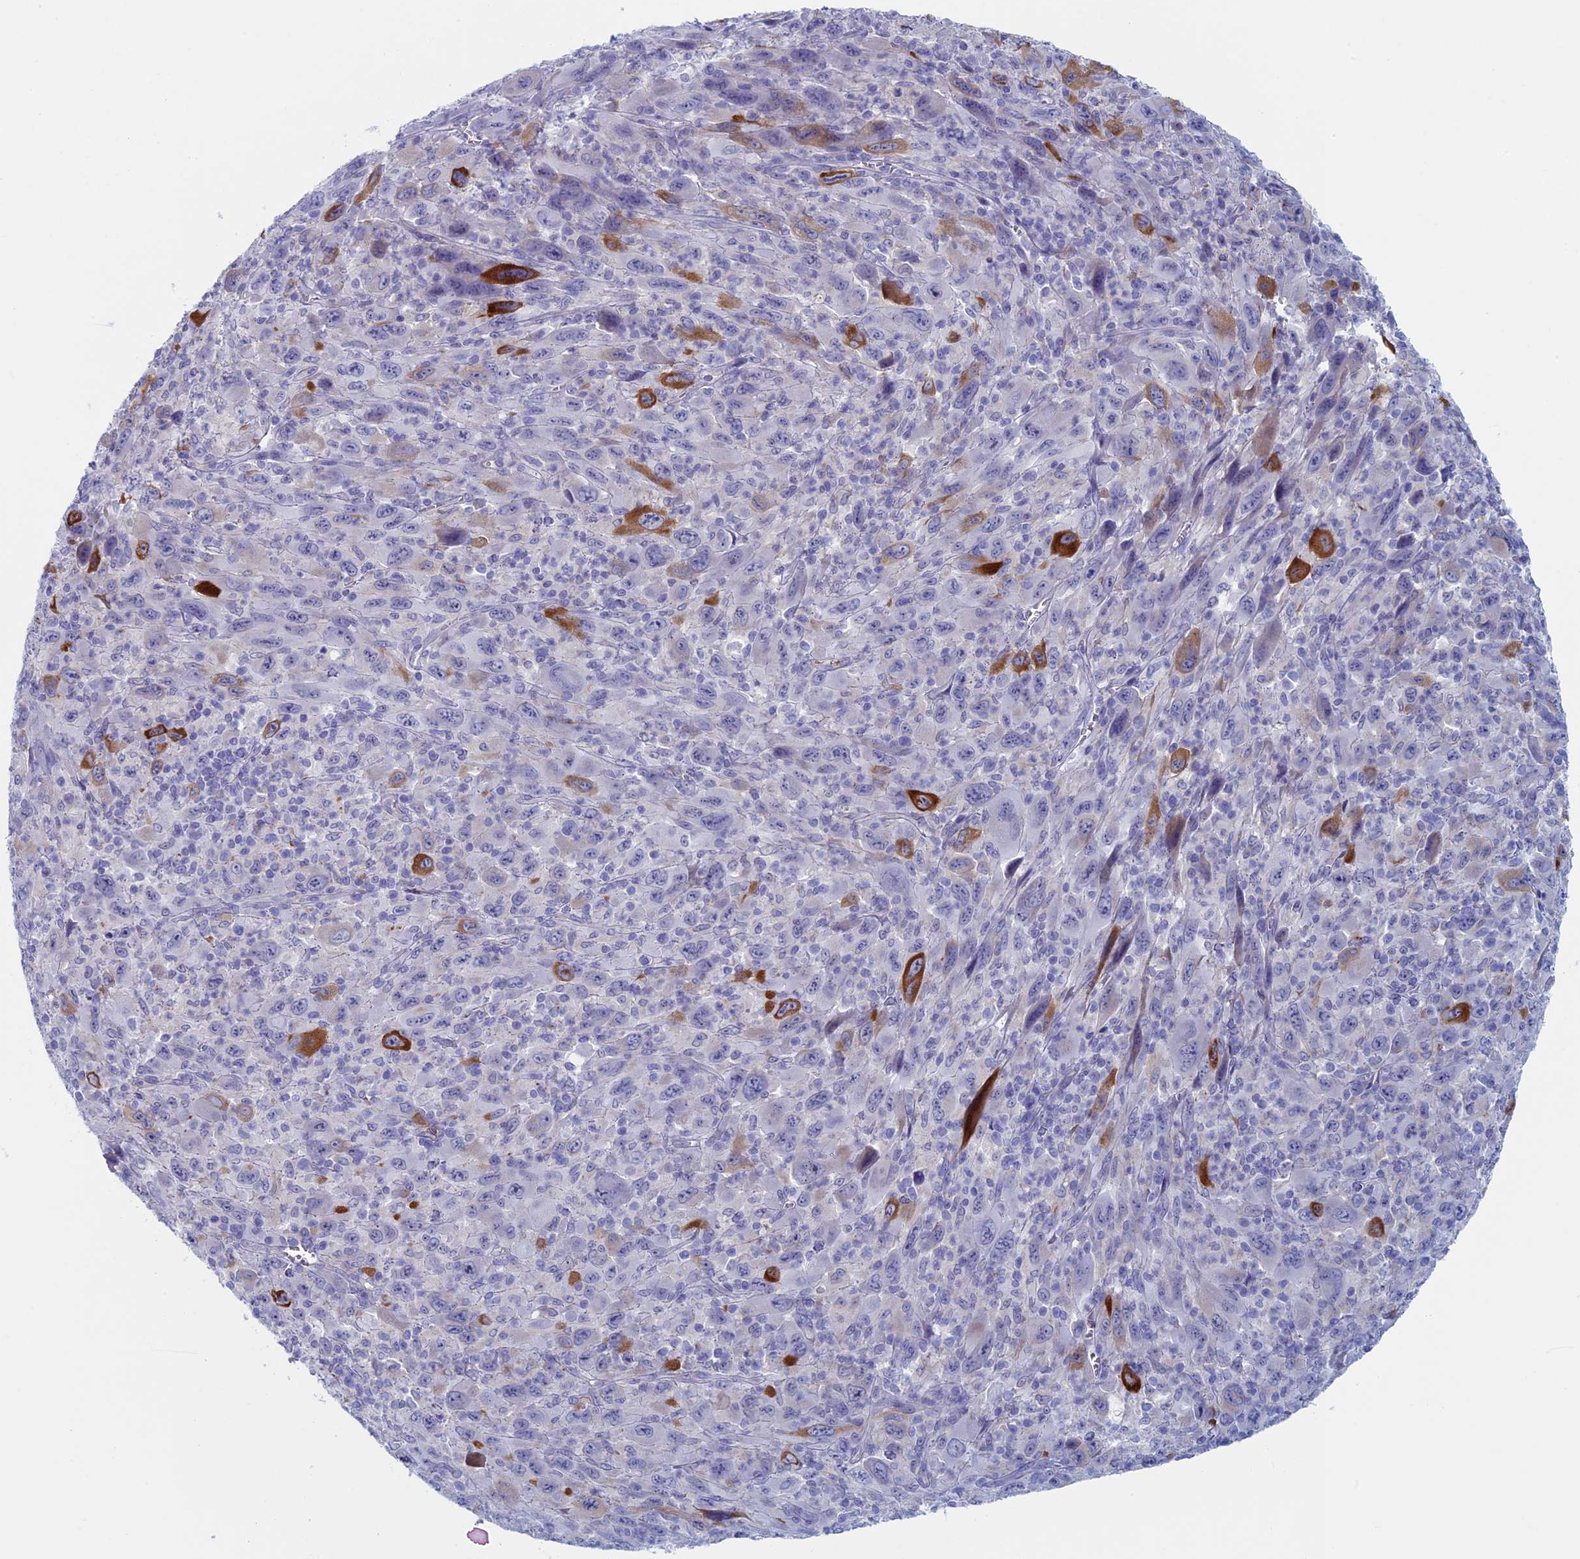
{"staining": {"intensity": "strong", "quantity": "<25%", "location": "cytoplasmic/membranous"}, "tissue": "melanoma", "cell_type": "Tumor cells", "image_type": "cancer", "snomed": [{"axis": "morphology", "description": "Malignant melanoma, Metastatic site"}, {"axis": "topography", "description": "Skin"}], "caption": "Immunohistochemistry (IHC) (DAB) staining of human melanoma shows strong cytoplasmic/membranous protein expression in about <25% of tumor cells. The protein of interest is stained brown, and the nuclei are stained in blue (DAB IHC with brightfield microscopy, high magnification).", "gene": "MAGEB6", "patient": {"sex": "female", "age": 56}}